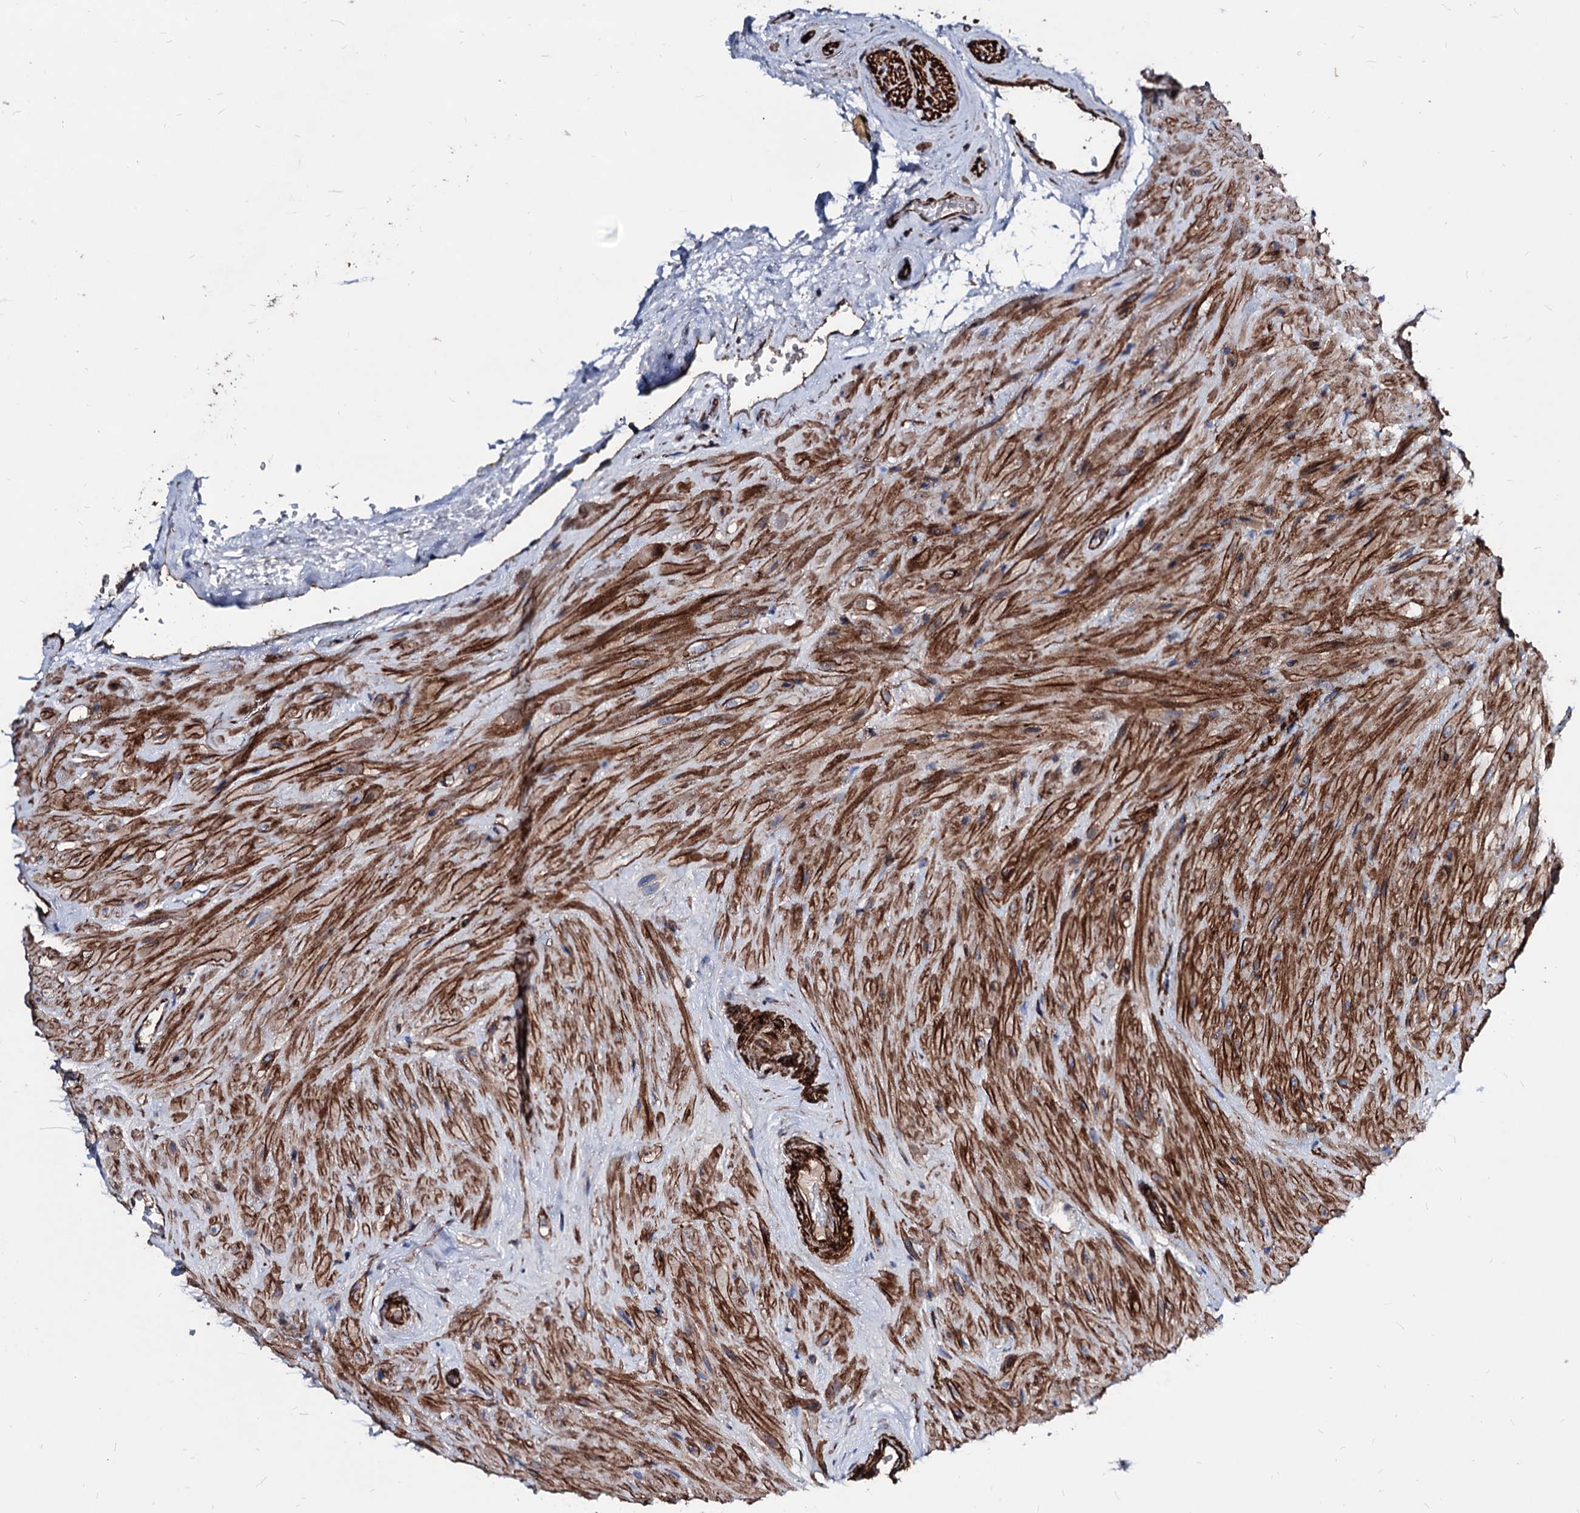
{"staining": {"intensity": "moderate", "quantity": "25%-75%", "location": "cytoplasmic/membranous"}, "tissue": "seminal vesicle", "cell_type": "Glandular cells", "image_type": "normal", "snomed": [{"axis": "morphology", "description": "Normal tissue, NOS"}, {"axis": "topography", "description": "Seminal veicle"}, {"axis": "topography", "description": "Peripheral nerve tissue"}], "caption": "Seminal vesicle stained with a brown dye reveals moderate cytoplasmic/membranous positive staining in about 25%-75% of glandular cells.", "gene": "WDR11", "patient": {"sex": "male", "age": 67}}